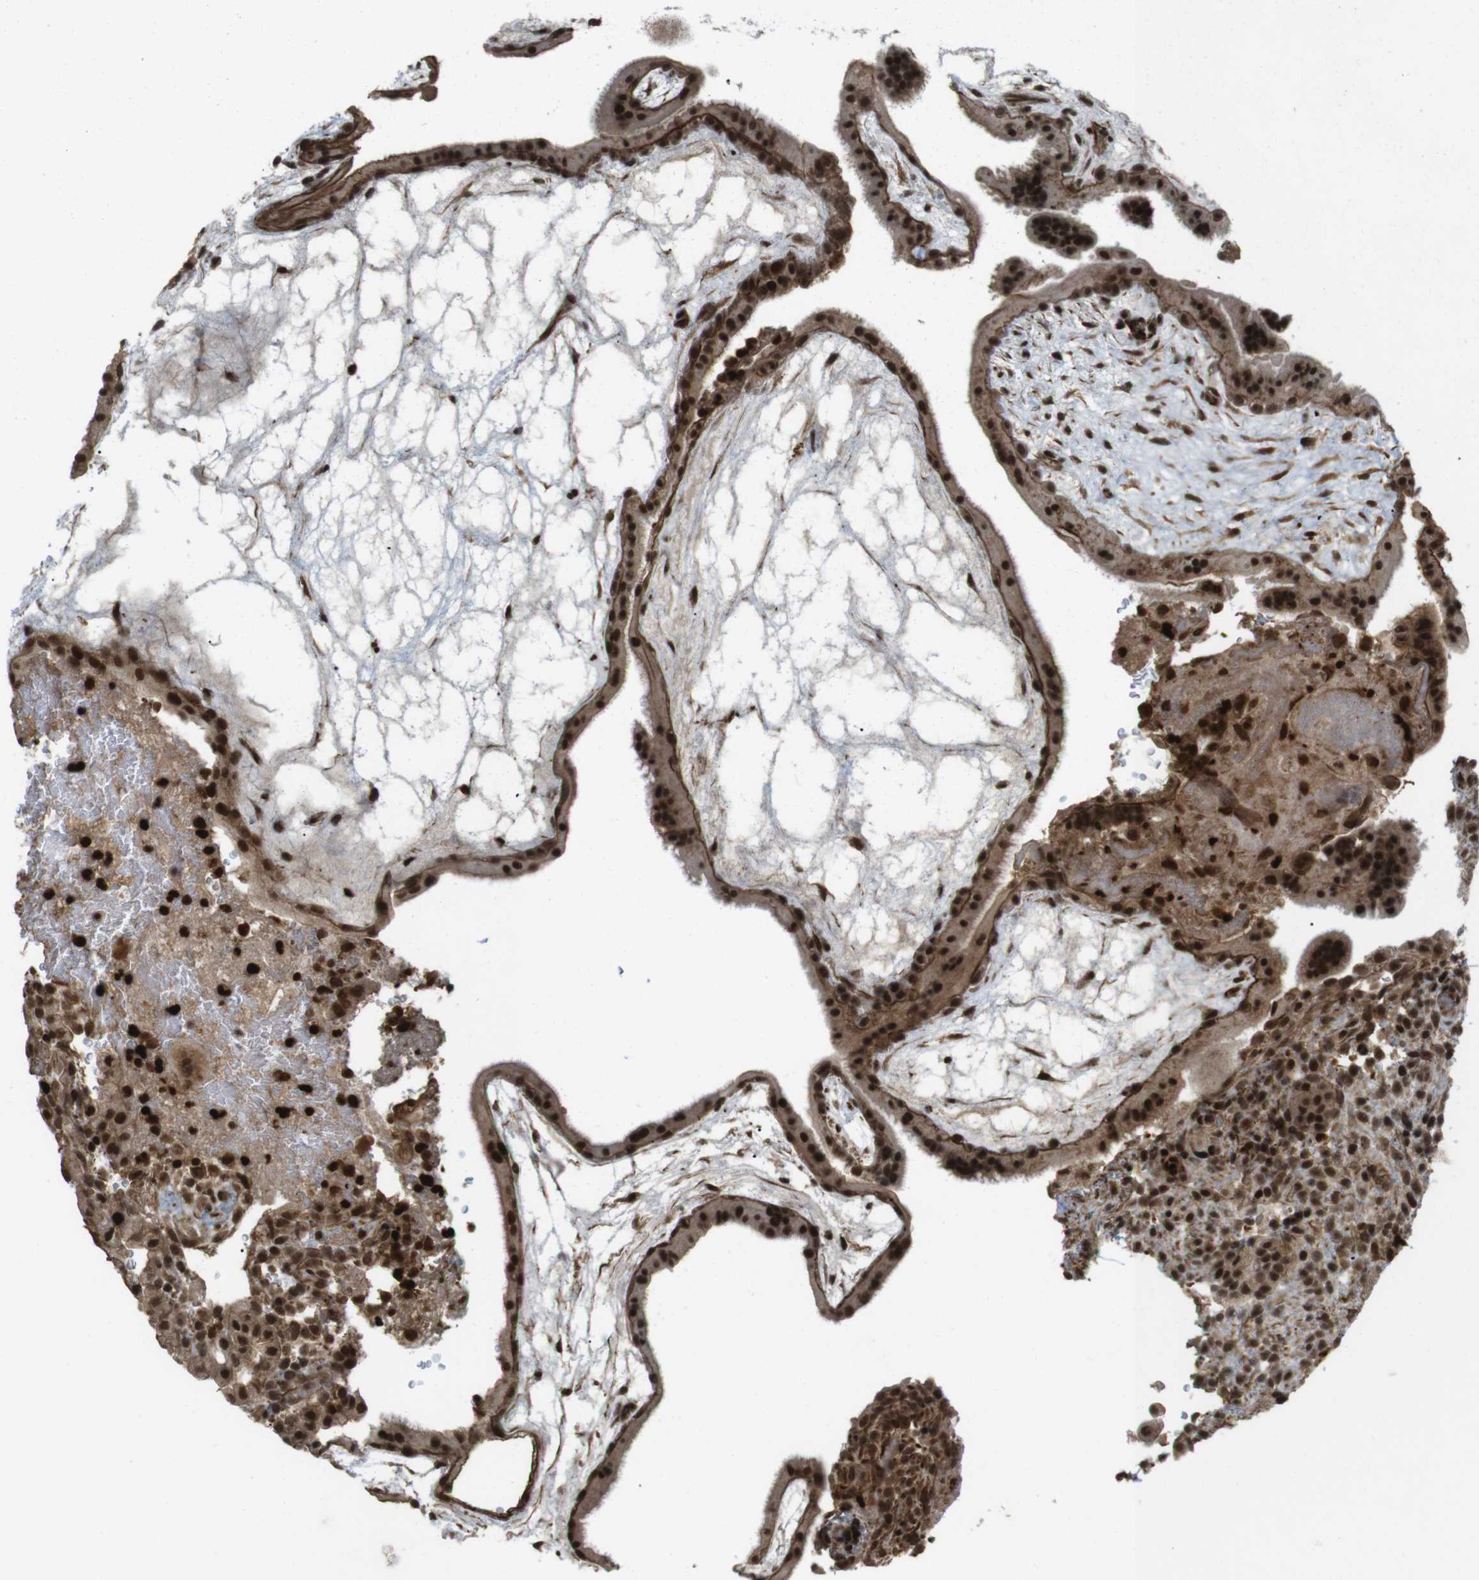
{"staining": {"intensity": "strong", "quantity": ">75%", "location": "cytoplasmic/membranous,nuclear"}, "tissue": "placenta", "cell_type": "Decidual cells", "image_type": "normal", "snomed": [{"axis": "morphology", "description": "Normal tissue, NOS"}, {"axis": "topography", "description": "Placenta"}], "caption": "Placenta stained with immunohistochemistry reveals strong cytoplasmic/membranous,nuclear positivity in about >75% of decidual cells.", "gene": "SP2", "patient": {"sex": "female", "age": 19}}